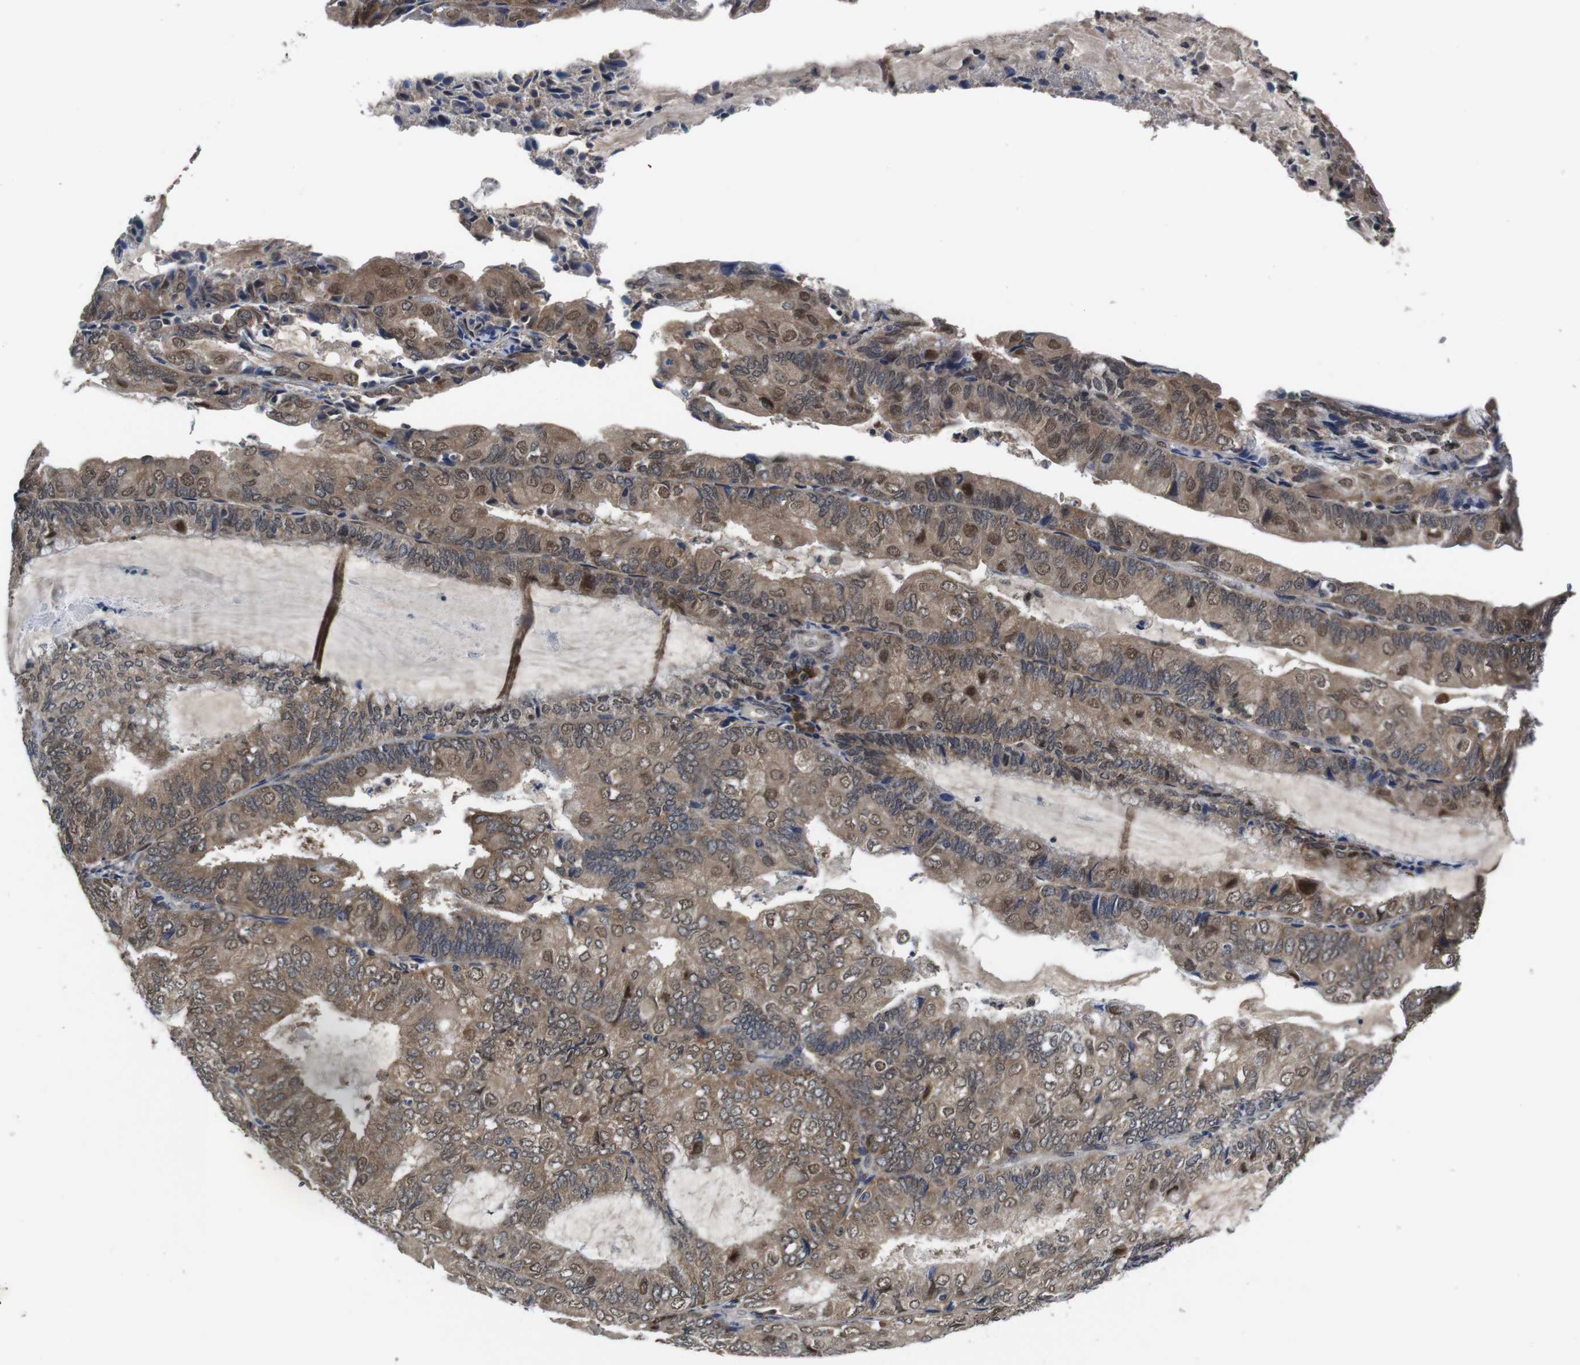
{"staining": {"intensity": "moderate", "quantity": ">75%", "location": "cytoplasmic/membranous,nuclear"}, "tissue": "endometrial cancer", "cell_type": "Tumor cells", "image_type": "cancer", "snomed": [{"axis": "morphology", "description": "Adenocarcinoma, NOS"}, {"axis": "topography", "description": "Endometrium"}], "caption": "Immunohistochemical staining of endometrial cancer demonstrates medium levels of moderate cytoplasmic/membranous and nuclear protein expression in approximately >75% of tumor cells. (Stains: DAB (3,3'-diaminobenzidine) in brown, nuclei in blue, Microscopy: brightfield microscopy at high magnification).", "gene": "ZBTB46", "patient": {"sex": "female", "age": 81}}